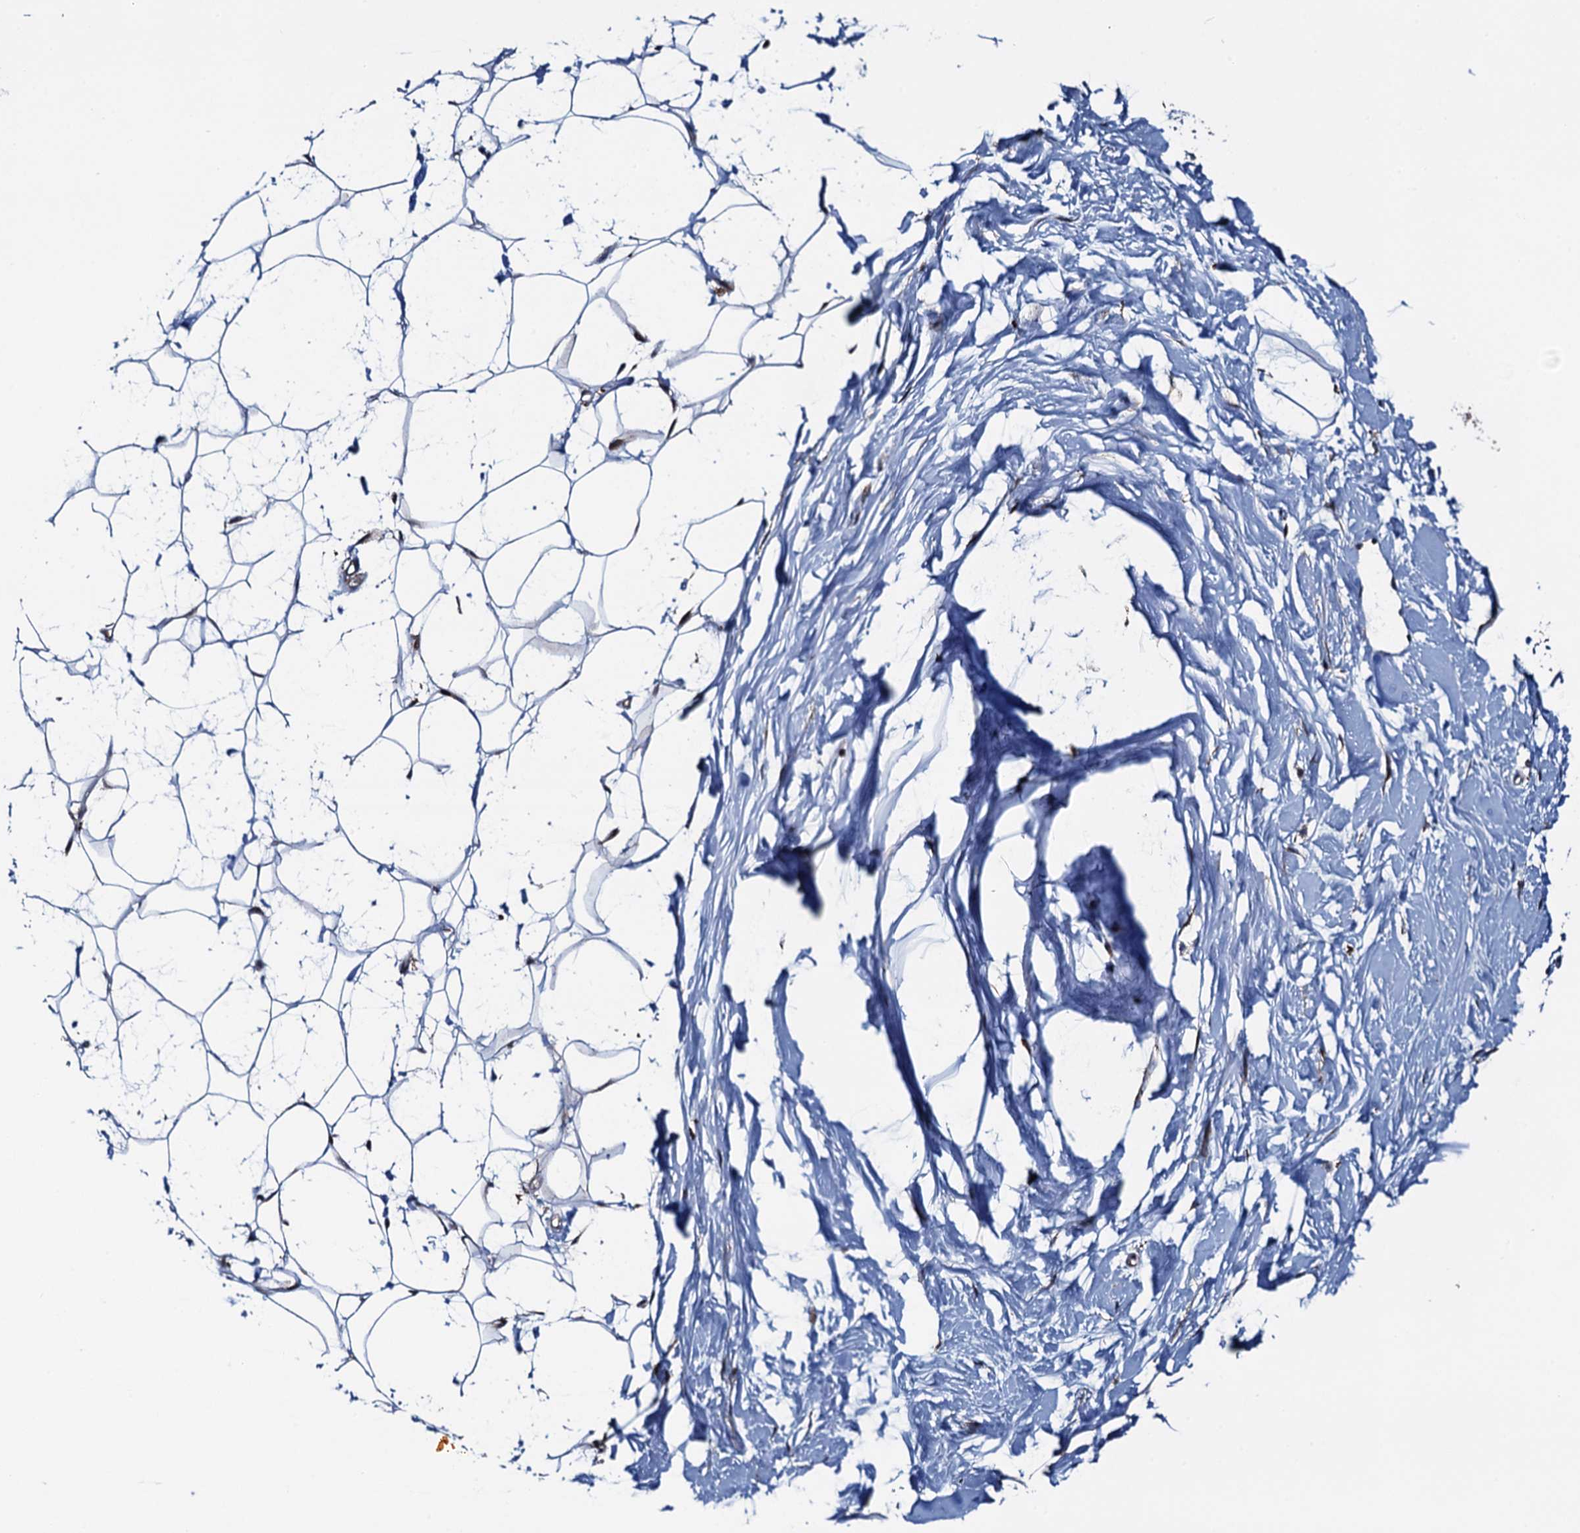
{"staining": {"intensity": "negative", "quantity": "none", "location": "none"}, "tissue": "adipose tissue", "cell_type": "Adipocytes", "image_type": "normal", "snomed": [{"axis": "morphology", "description": "Normal tissue, NOS"}, {"axis": "topography", "description": "Breast"}], "caption": "Adipose tissue was stained to show a protein in brown. There is no significant staining in adipocytes. (DAB (3,3'-diaminobenzidine) immunohistochemistry (IHC) with hematoxylin counter stain).", "gene": "CCDC102A", "patient": {"sex": "female", "age": 26}}